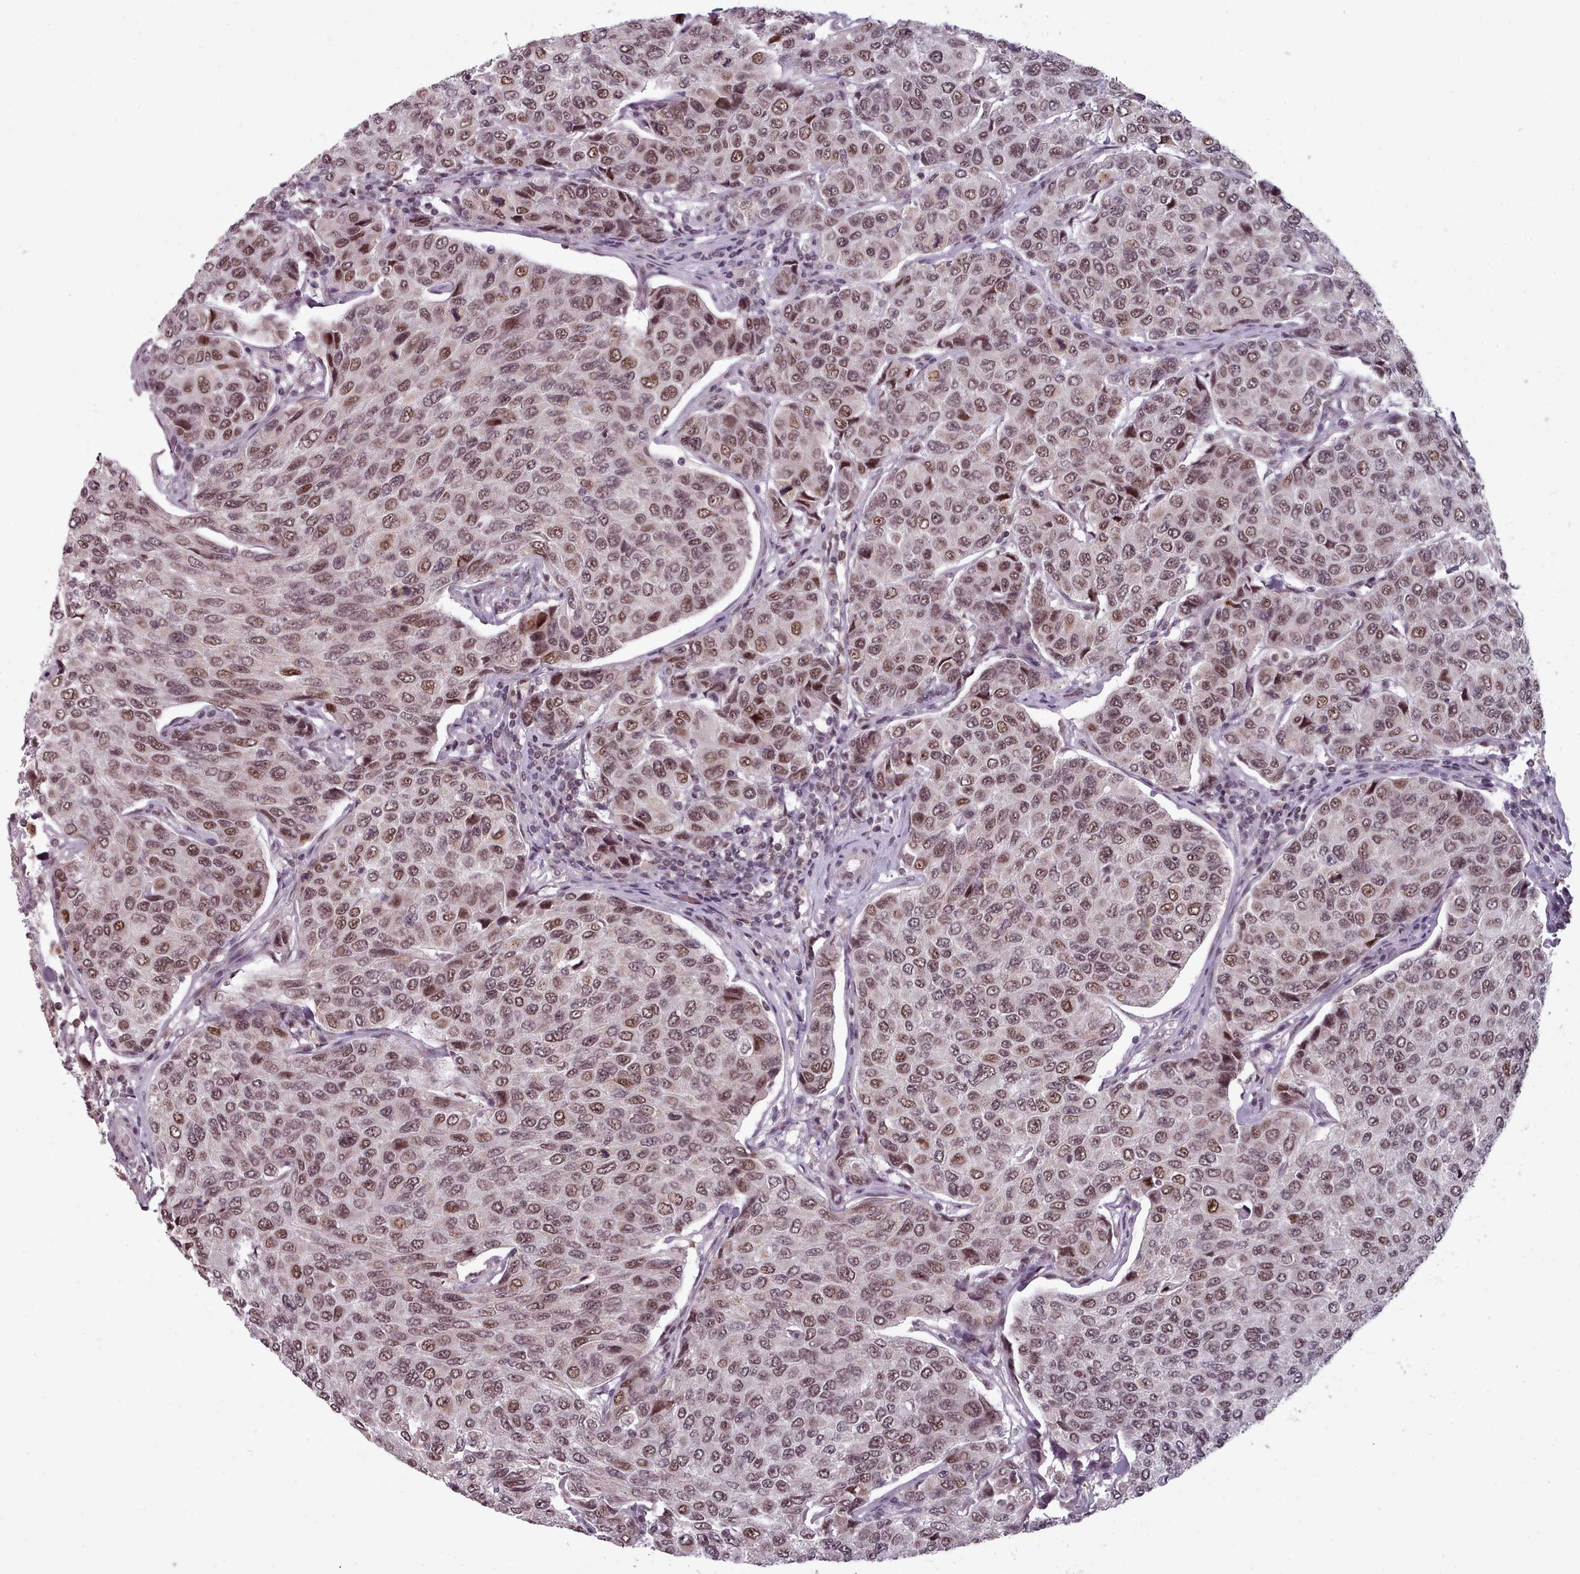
{"staining": {"intensity": "moderate", "quantity": ">75%", "location": "nuclear"}, "tissue": "breast cancer", "cell_type": "Tumor cells", "image_type": "cancer", "snomed": [{"axis": "morphology", "description": "Duct carcinoma"}, {"axis": "topography", "description": "Breast"}], "caption": "Tumor cells show medium levels of moderate nuclear positivity in approximately >75% of cells in human breast invasive ductal carcinoma.", "gene": "SRSF9", "patient": {"sex": "female", "age": 55}}